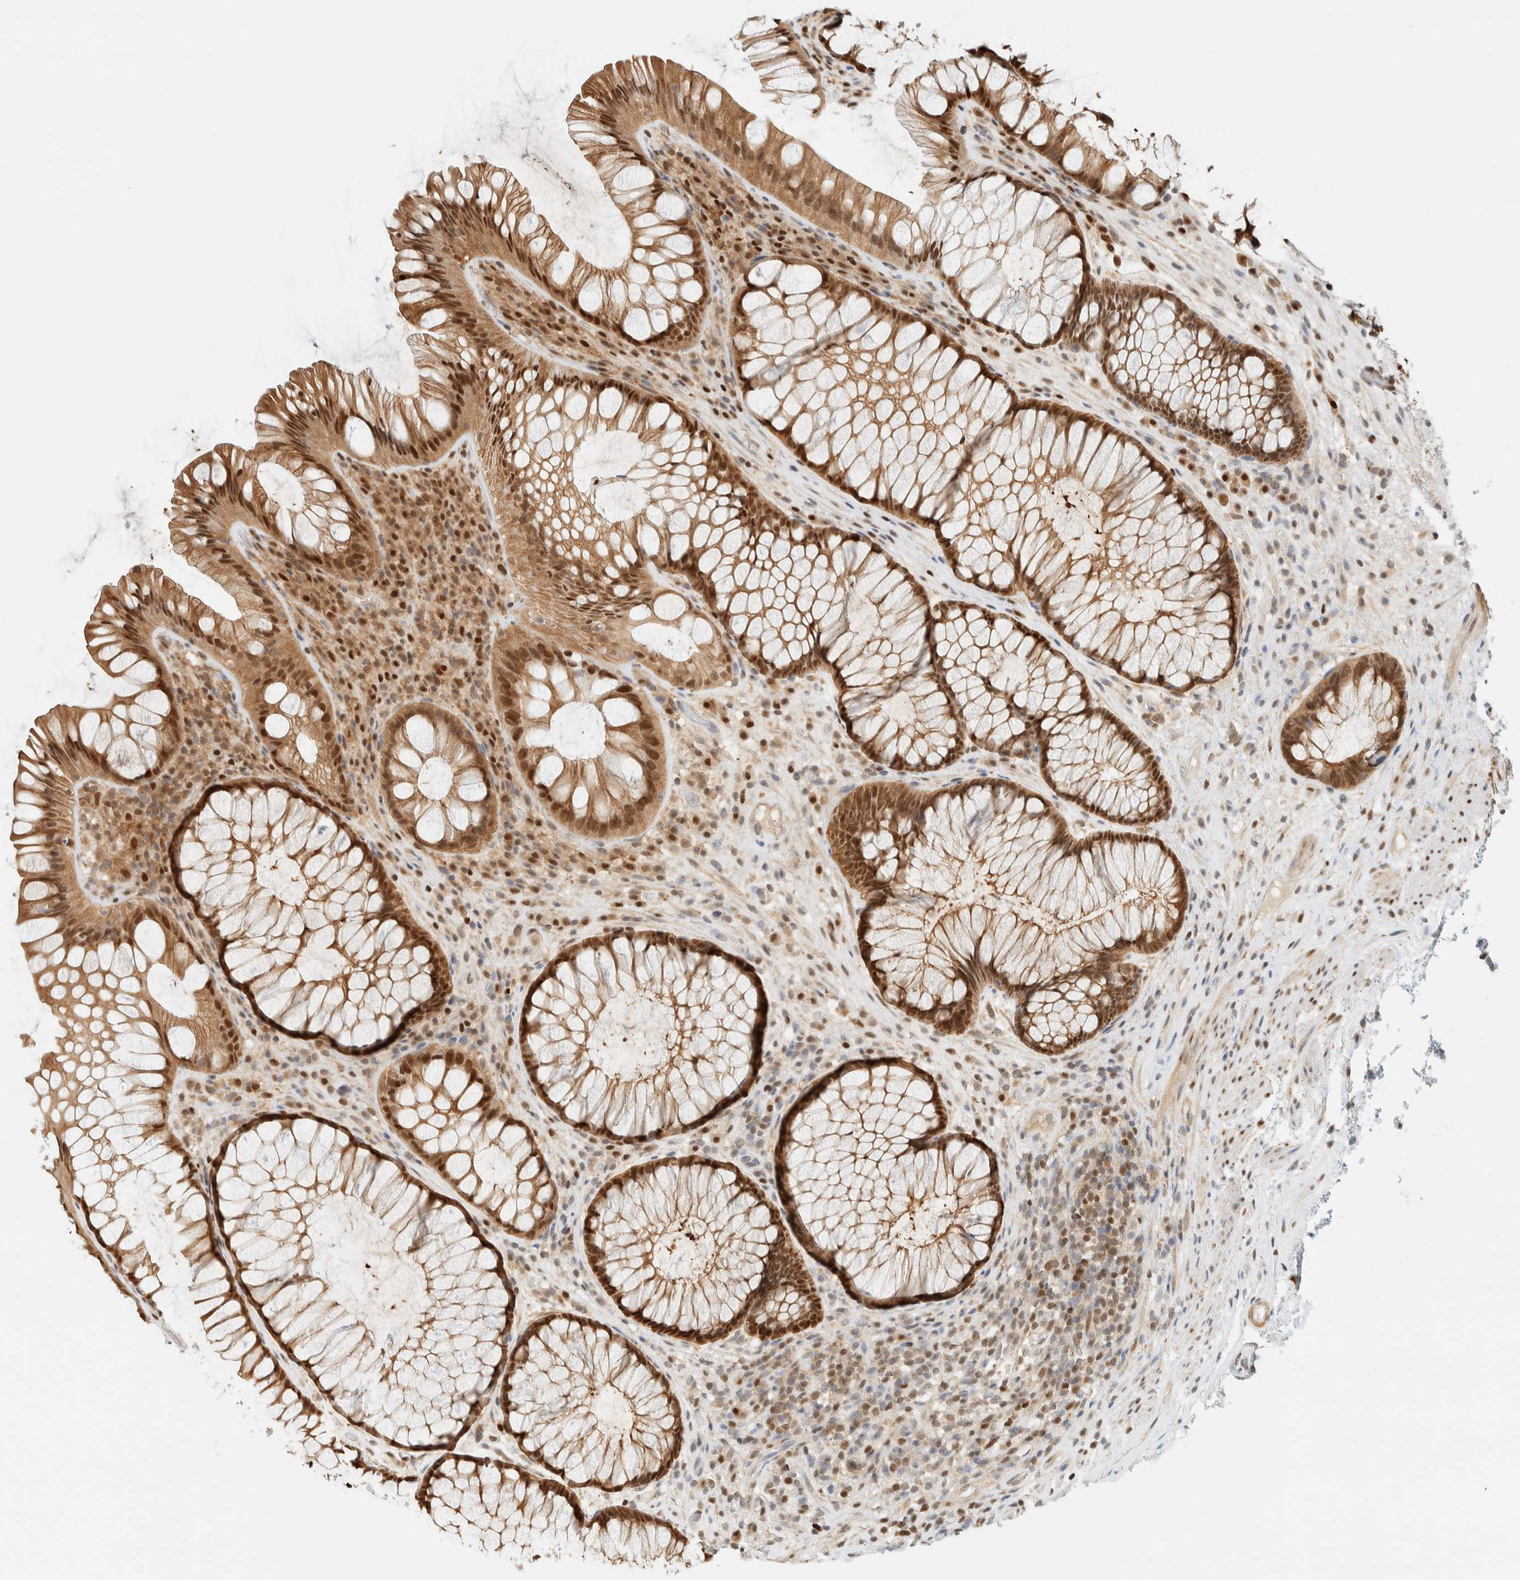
{"staining": {"intensity": "strong", "quantity": ">75%", "location": "cytoplasmic/membranous,nuclear"}, "tissue": "rectum", "cell_type": "Glandular cells", "image_type": "normal", "snomed": [{"axis": "morphology", "description": "Normal tissue, NOS"}, {"axis": "topography", "description": "Rectum"}], "caption": "An image of human rectum stained for a protein shows strong cytoplasmic/membranous,nuclear brown staining in glandular cells.", "gene": "ZBTB37", "patient": {"sex": "male", "age": 51}}